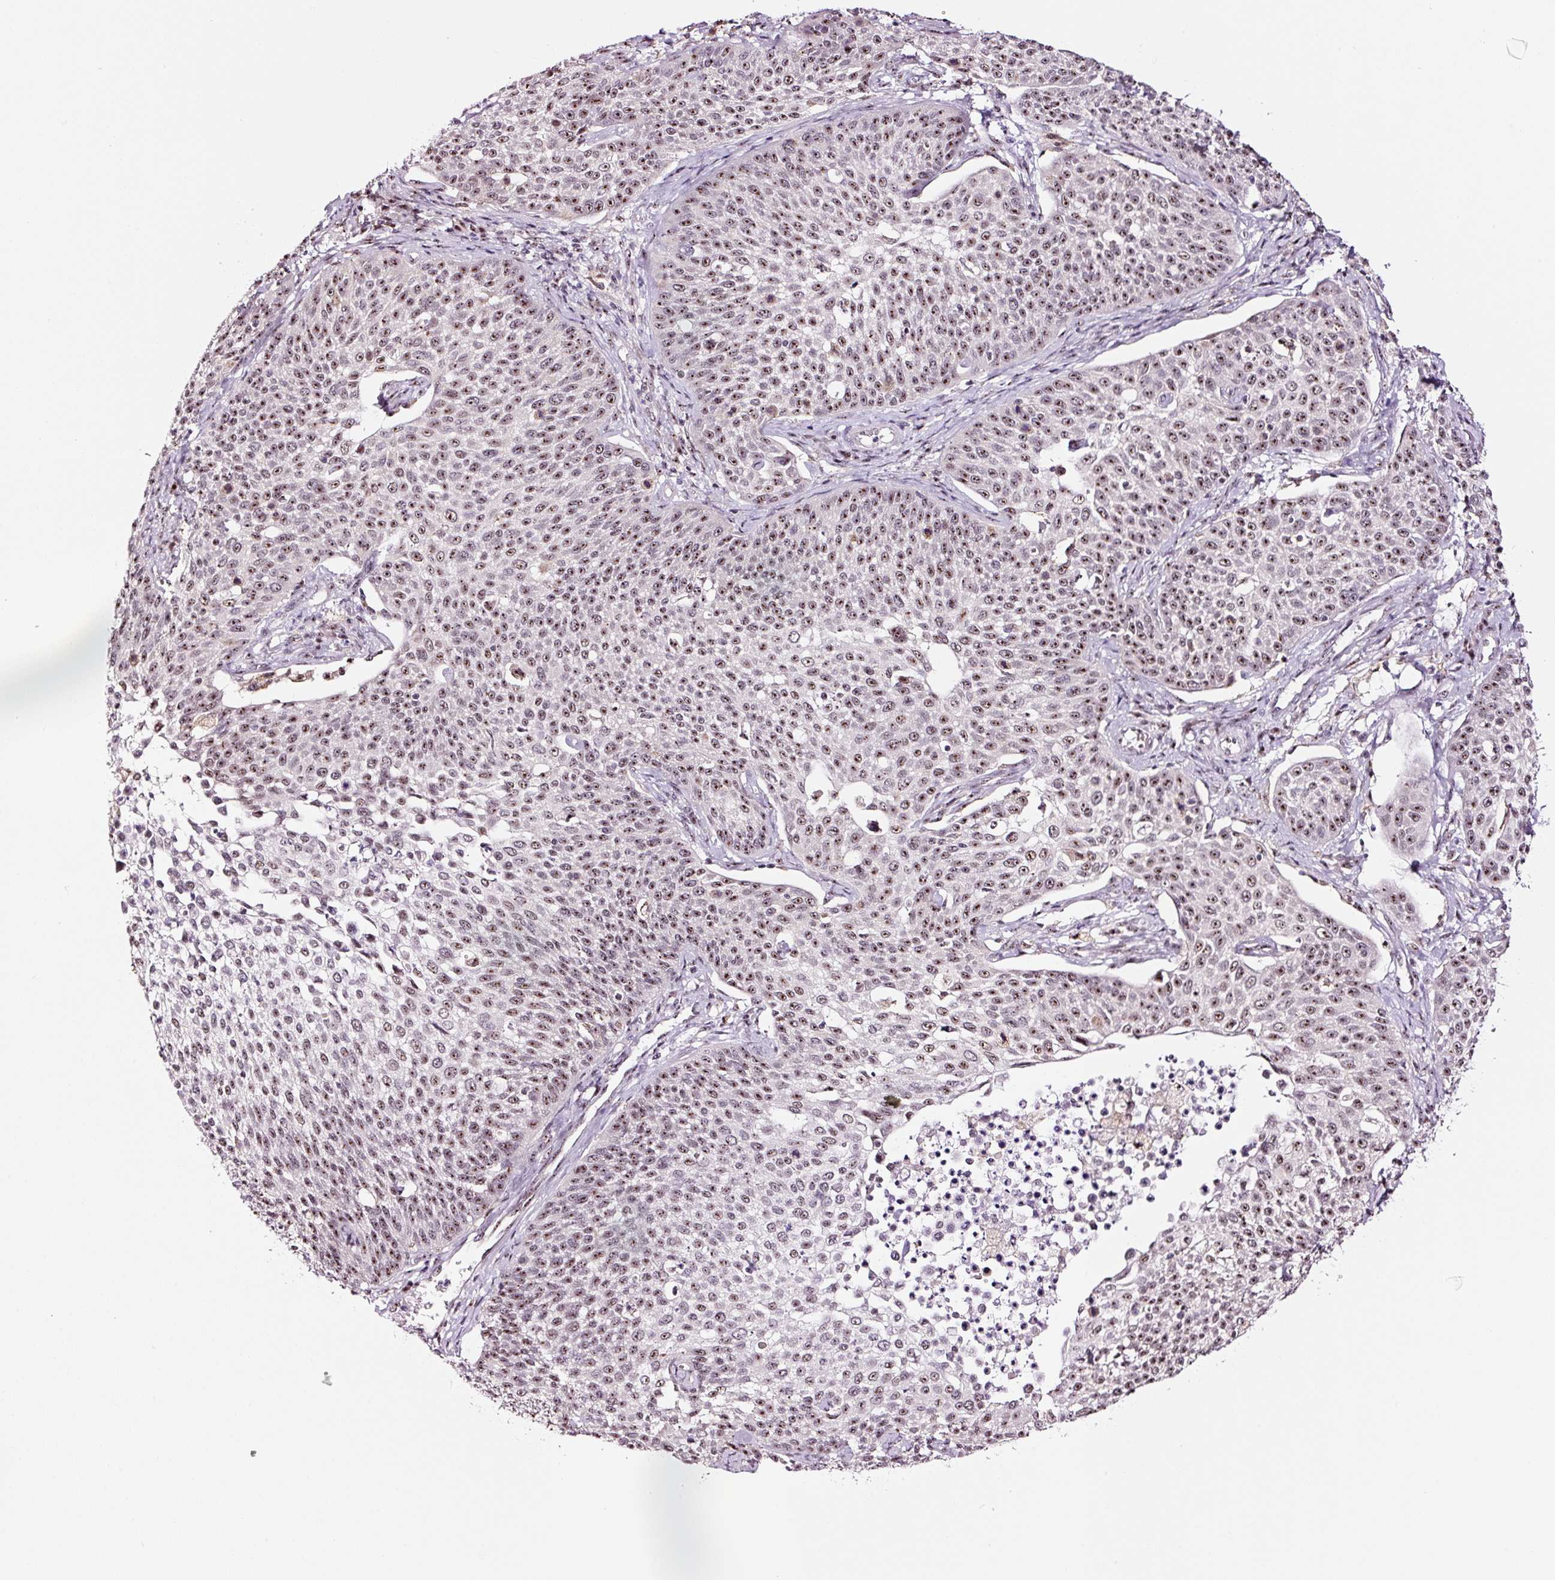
{"staining": {"intensity": "moderate", "quantity": ">75%", "location": "nuclear"}, "tissue": "cervical cancer", "cell_type": "Tumor cells", "image_type": "cancer", "snomed": [{"axis": "morphology", "description": "Squamous cell carcinoma, NOS"}, {"axis": "topography", "description": "Cervix"}], "caption": "Immunohistochemical staining of squamous cell carcinoma (cervical) reveals medium levels of moderate nuclear positivity in approximately >75% of tumor cells.", "gene": "GNL3", "patient": {"sex": "female", "age": 34}}